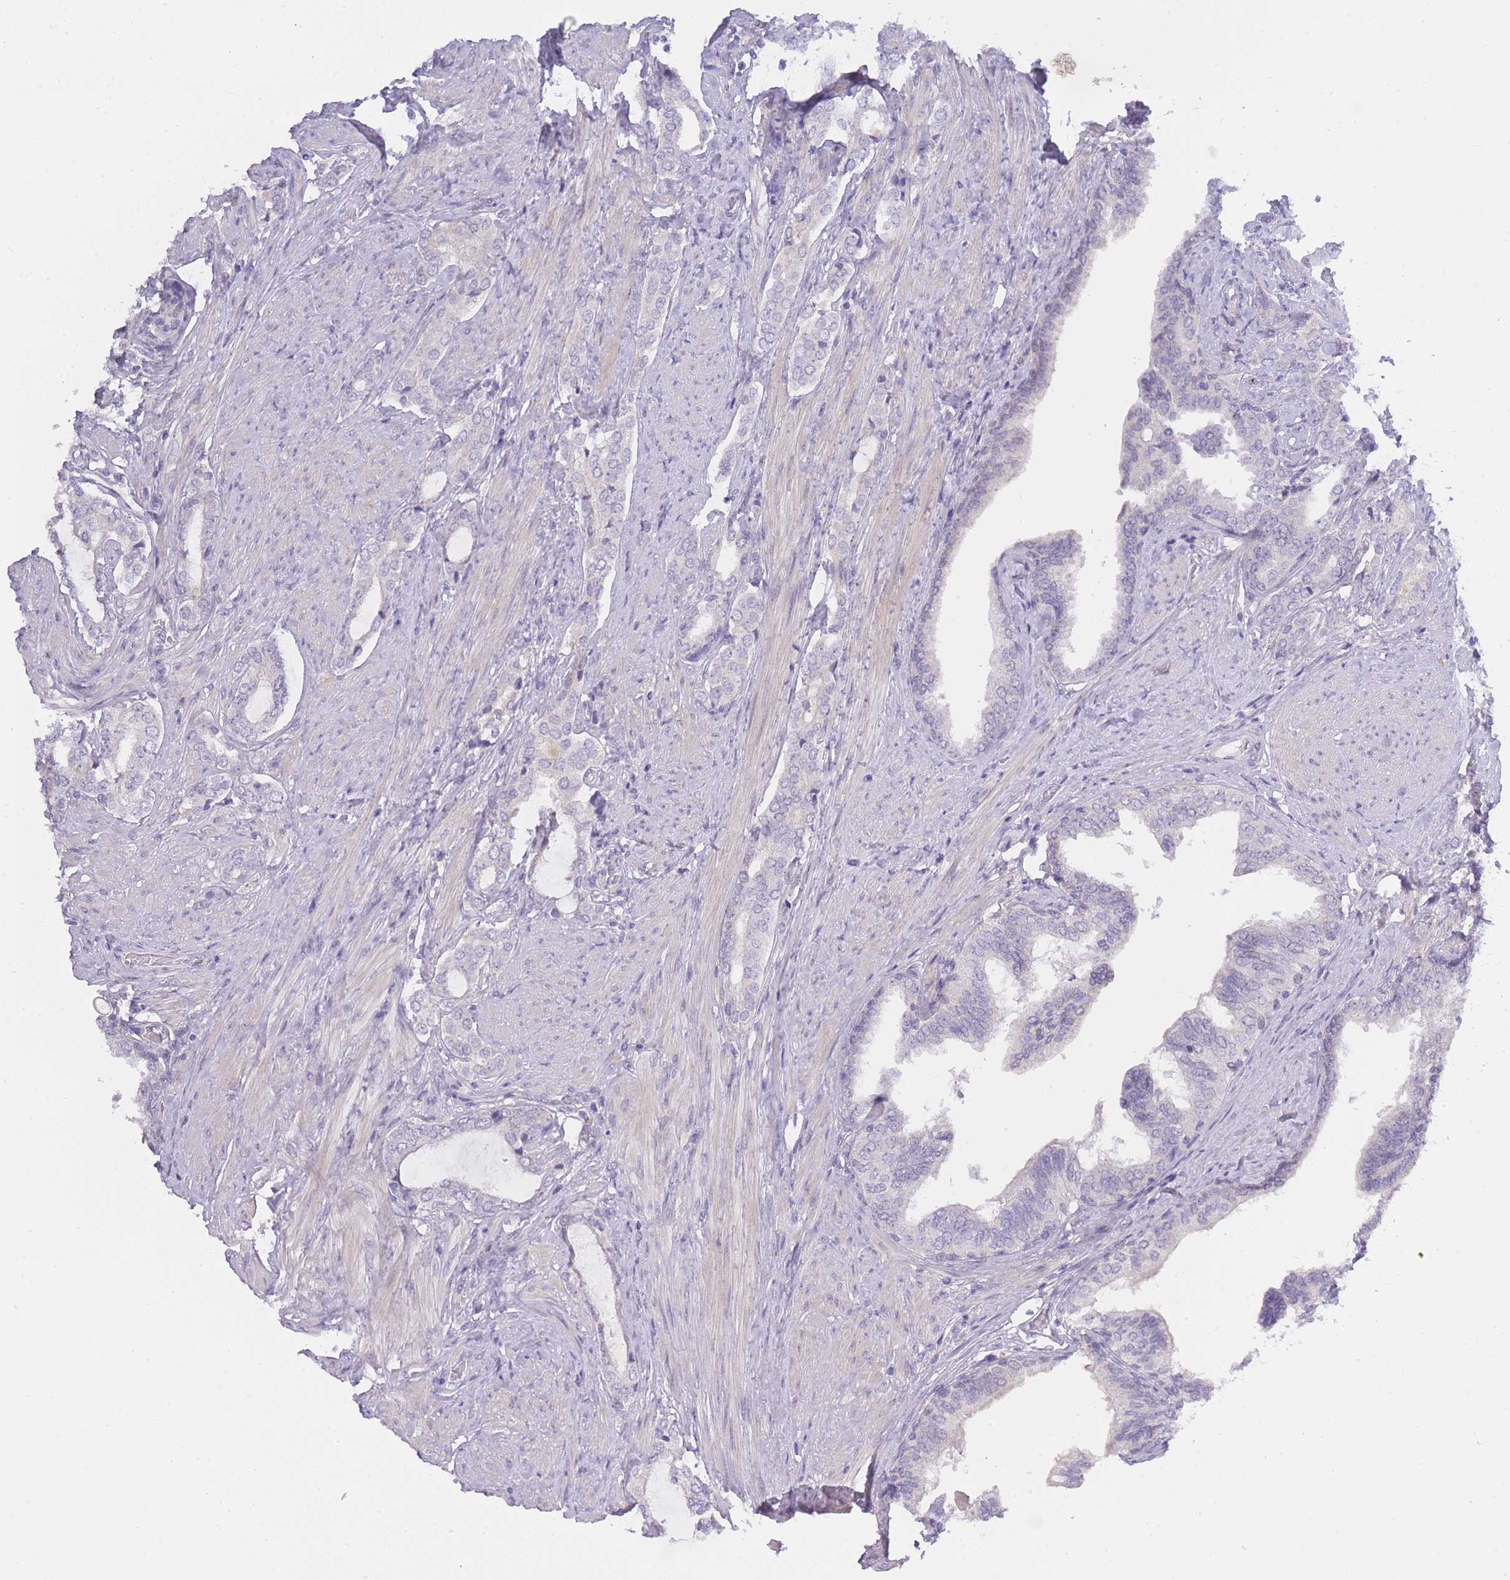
{"staining": {"intensity": "negative", "quantity": "none", "location": "none"}, "tissue": "prostate cancer", "cell_type": "Tumor cells", "image_type": "cancer", "snomed": [{"axis": "morphology", "description": "Adenocarcinoma, High grade"}, {"axis": "topography", "description": "Prostate"}], "caption": "IHC of human high-grade adenocarcinoma (prostate) exhibits no positivity in tumor cells.", "gene": "PRR23B", "patient": {"sex": "male", "age": 71}}